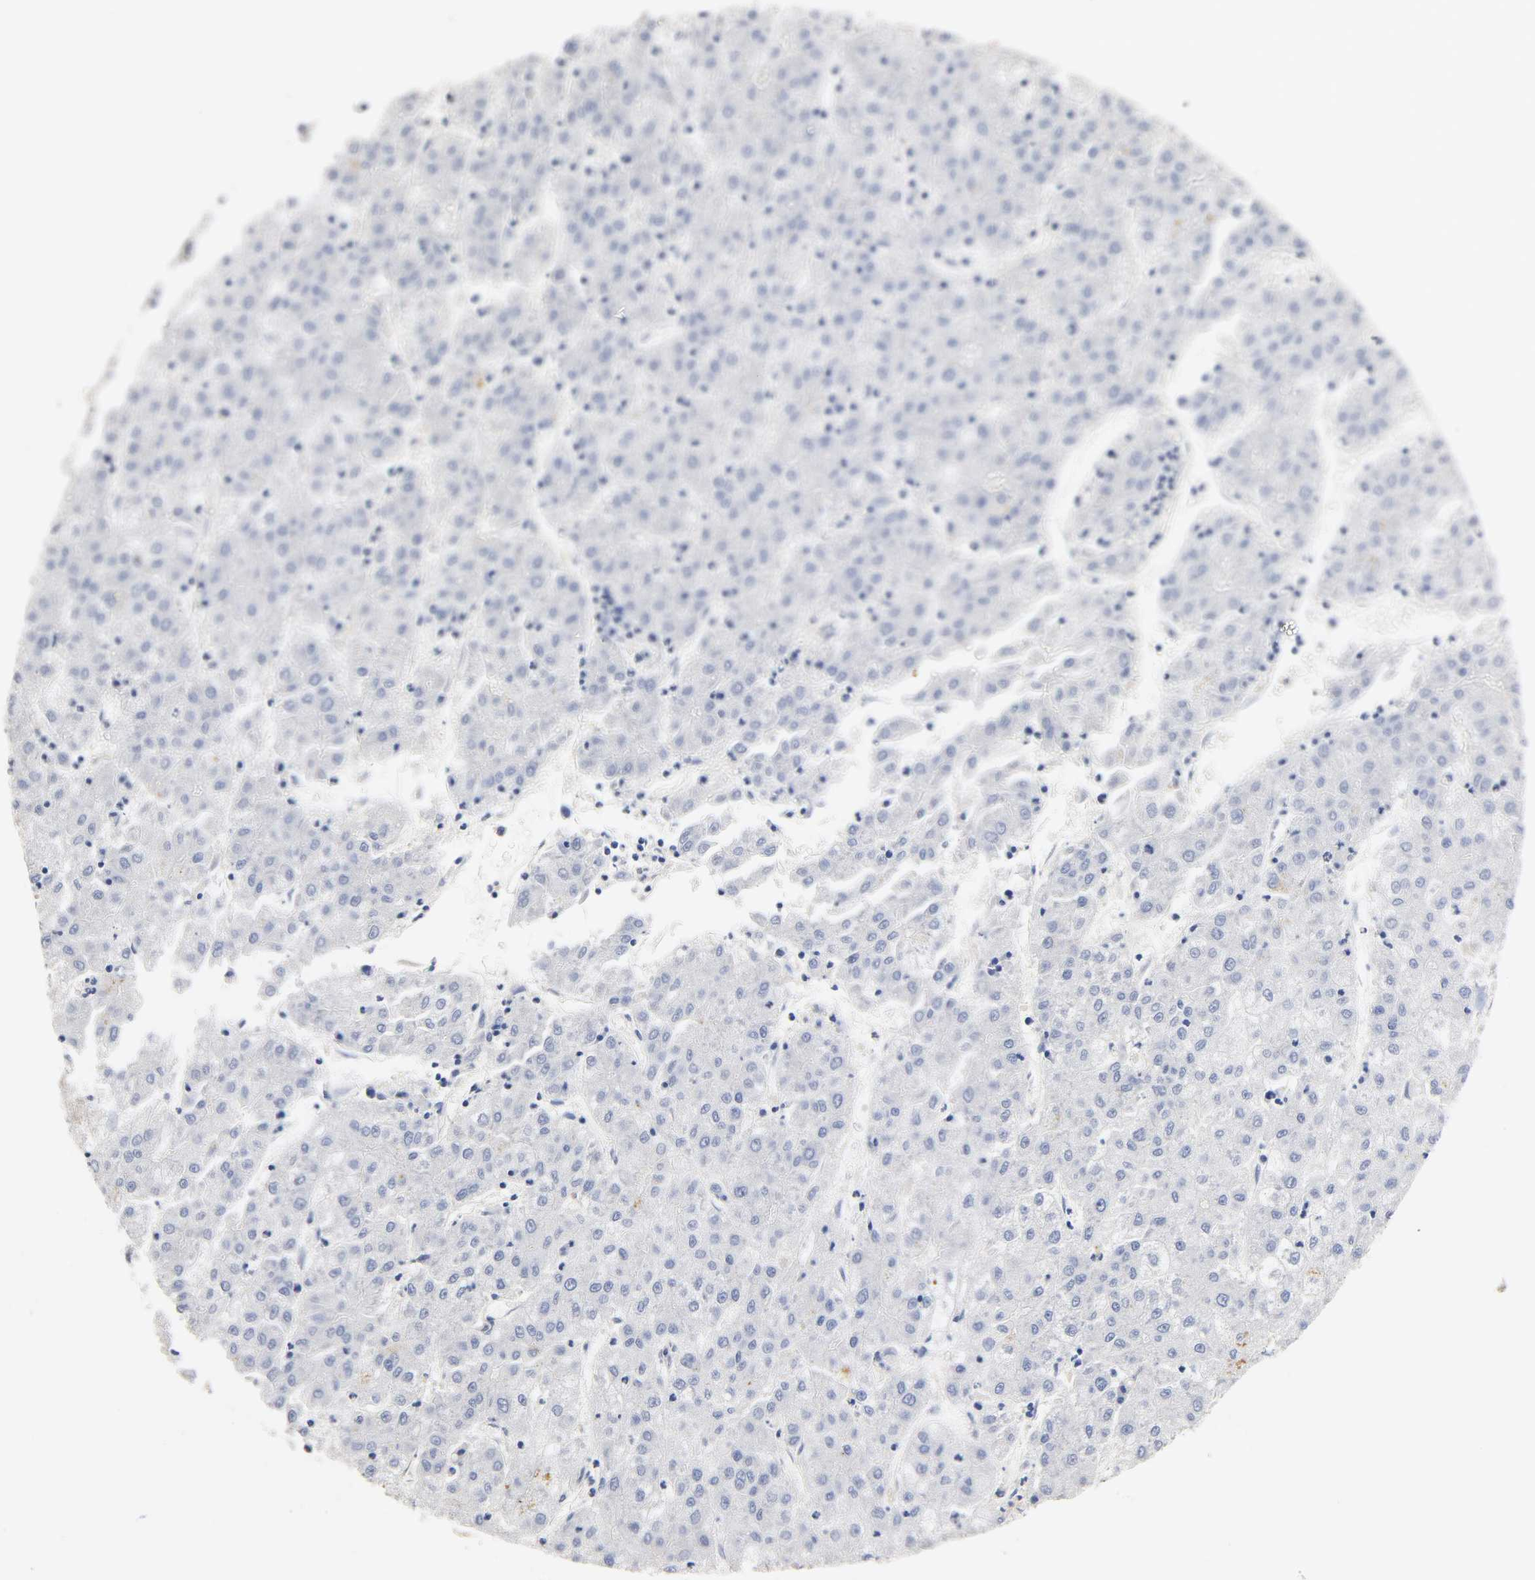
{"staining": {"intensity": "negative", "quantity": "none", "location": "none"}, "tissue": "liver cancer", "cell_type": "Tumor cells", "image_type": "cancer", "snomed": [{"axis": "morphology", "description": "Carcinoma, Hepatocellular, NOS"}, {"axis": "topography", "description": "Liver"}], "caption": "Human liver hepatocellular carcinoma stained for a protein using immunohistochemistry demonstrates no staining in tumor cells.", "gene": "SEMA5A", "patient": {"sex": "male", "age": 72}}